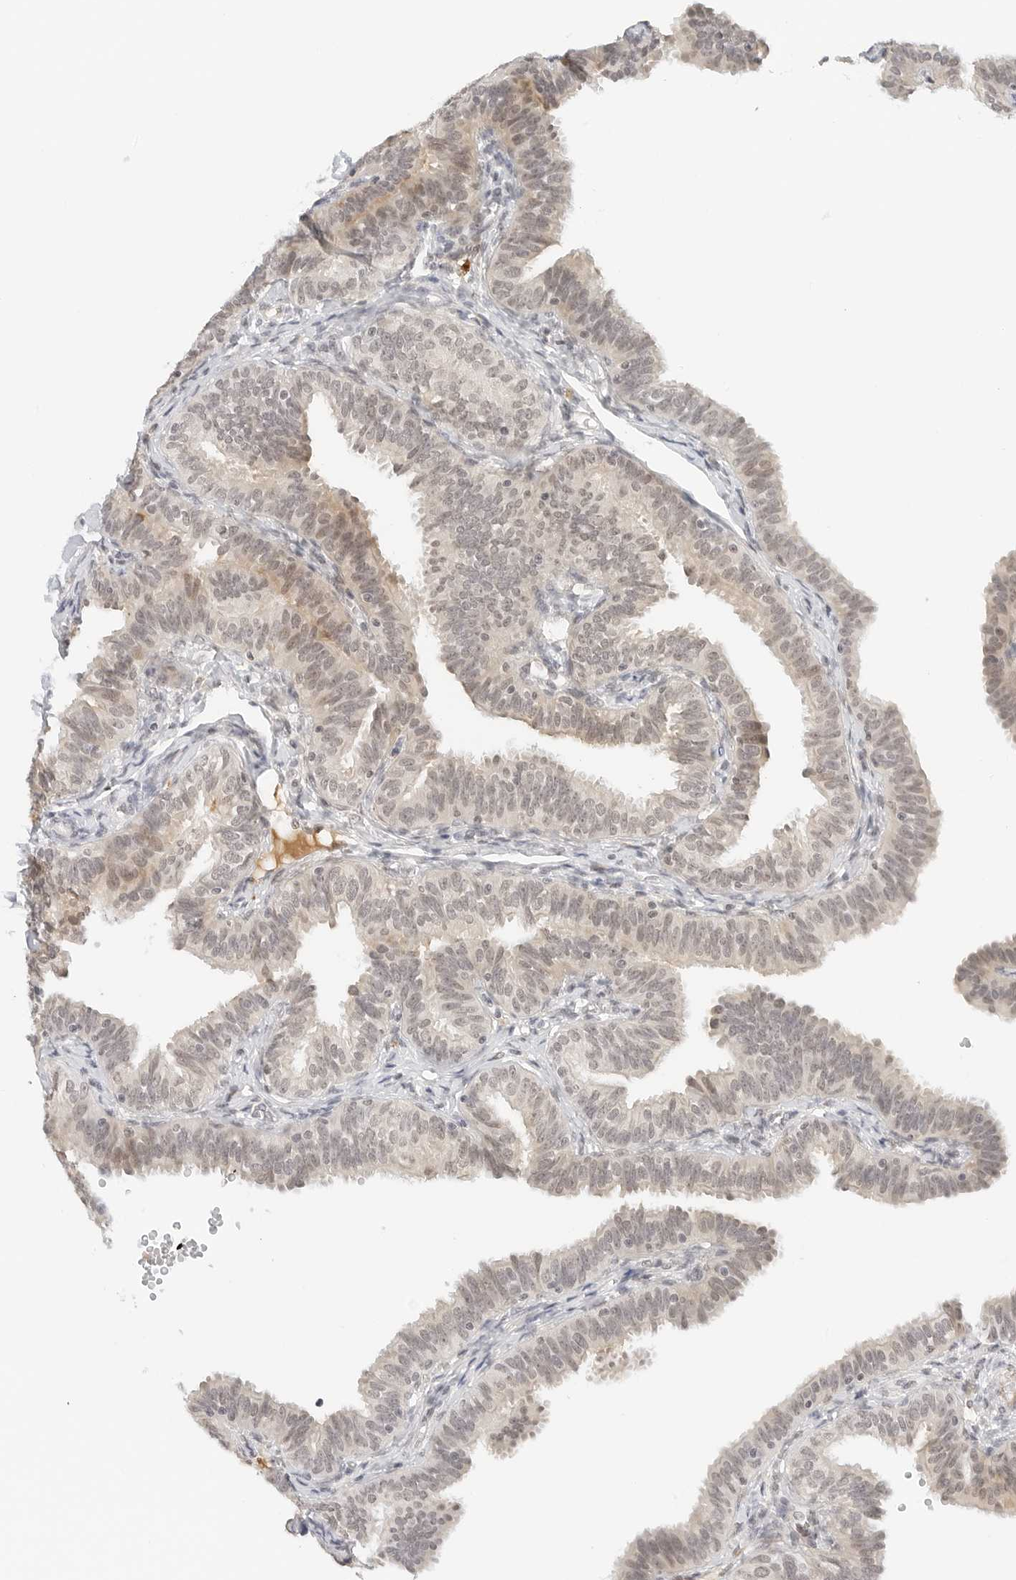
{"staining": {"intensity": "moderate", "quantity": "25%-75%", "location": "cytoplasmic/membranous,nuclear"}, "tissue": "fallopian tube", "cell_type": "Glandular cells", "image_type": "normal", "snomed": [{"axis": "morphology", "description": "Normal tissue, NOS"}, {"axis": "topography", "description": "Fallopian tube"}], "caption": "Fallopian tube stained with a brown dye exhibits moderate cytoplasmic/membranous,nuclear positive expression in about 25%-75% of glandular cells.", "gene": "NEO1", "patient": {"sex": "female", "age": 35}}